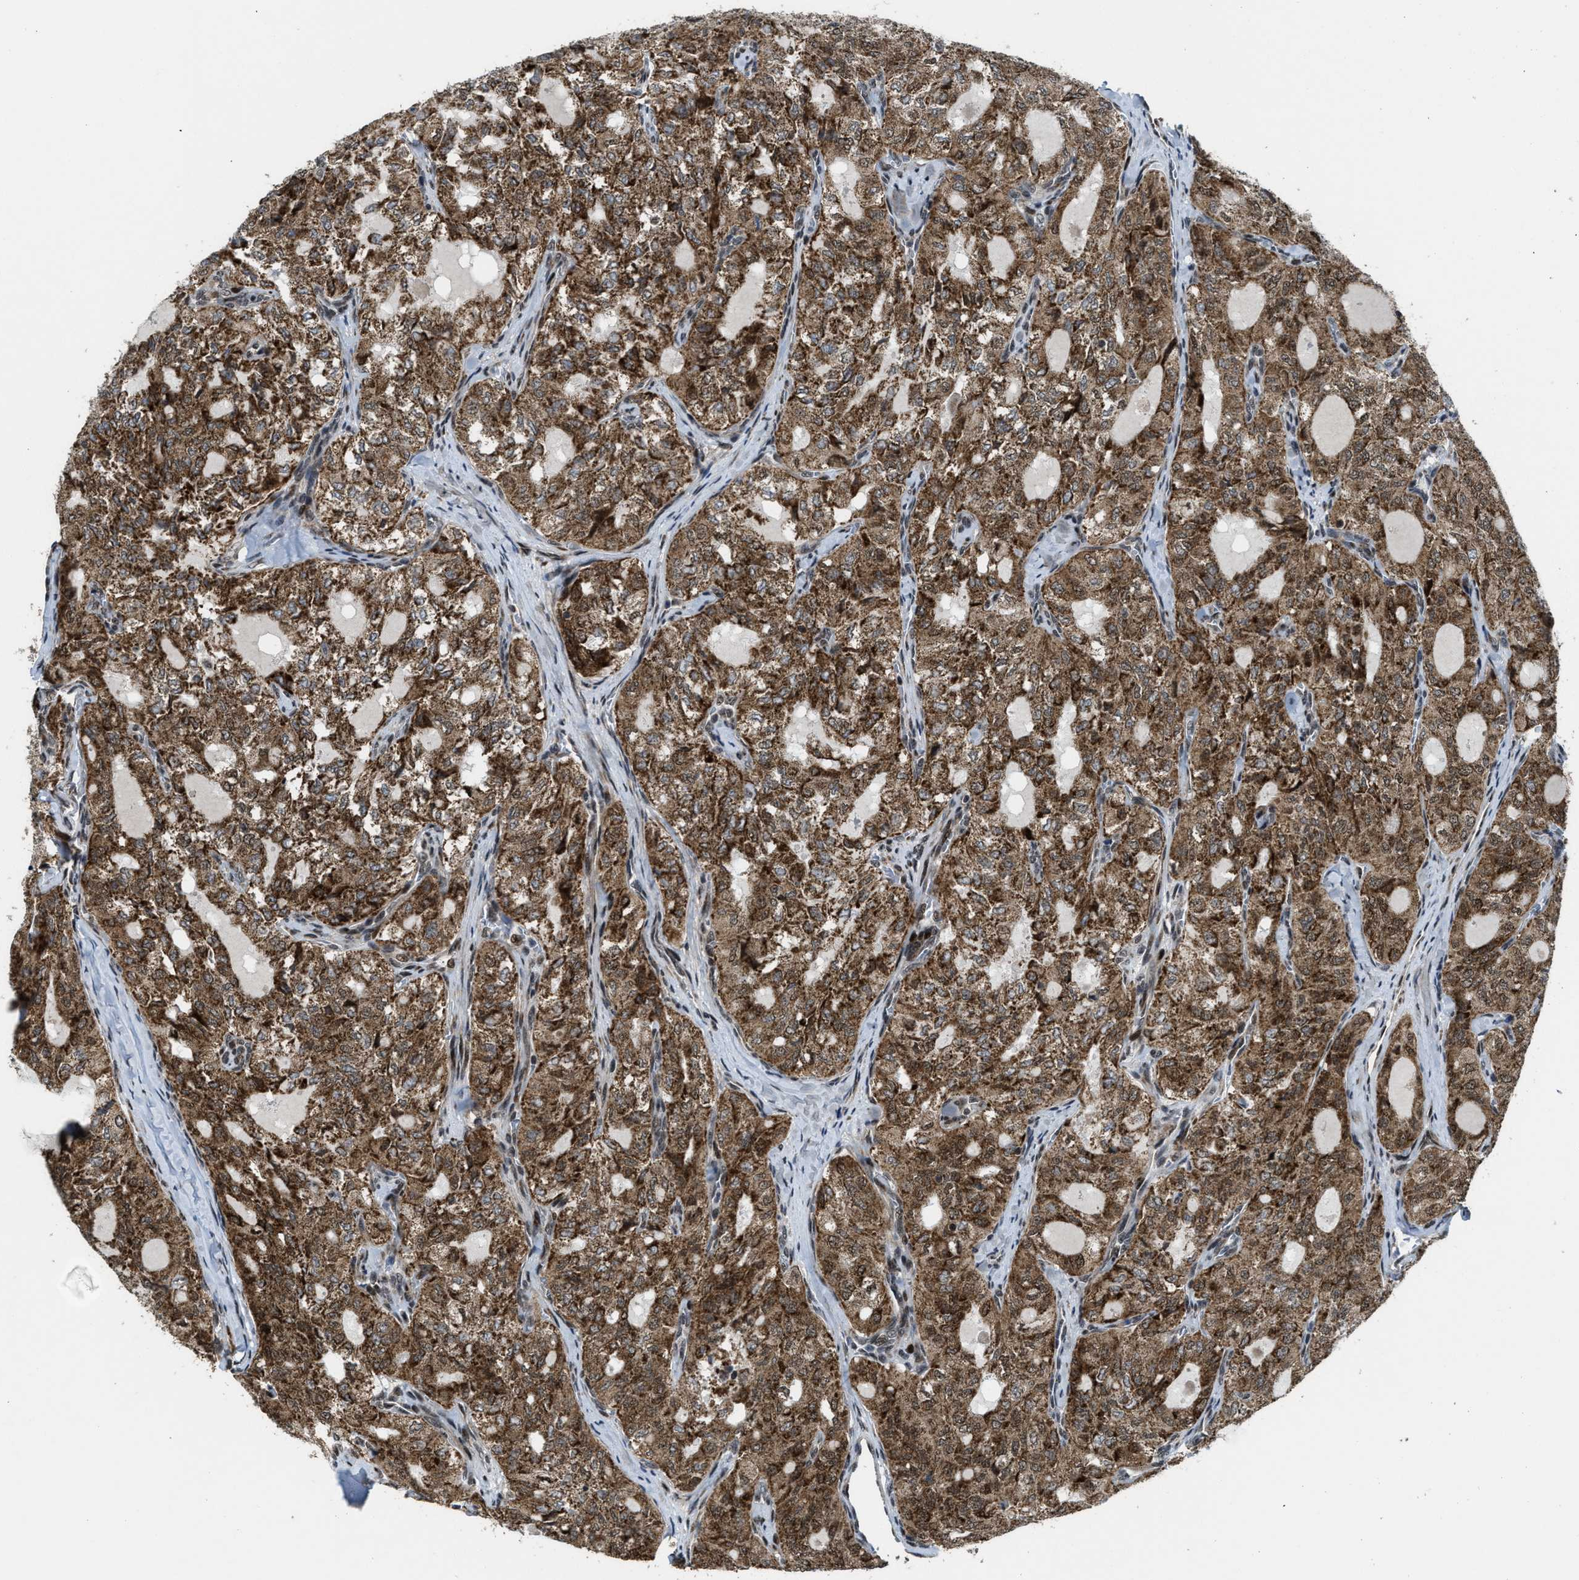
{"staining": {"intensity": "moderate", "quantity": ">75%", "location": "cytoplasmic/membranous"}, "tissue": "thyroid cancer", "cell_type": "Tumor cells", "image_type": "cancer", "snomed": [{"axis": "morphology", "description": "Follicular adenoma carcinoma, NOS"}, {"axis": "topography", "description": "Thyroid gland"}], "caption": "Thyroid cancer (follicular adenoma carcinoma) stained with a brown dye shows moderate cytoplasmic/membranous positive positivity in approximately >75% of tumor cells.", "gene": "ZNF250", "patient": {"sex": "male", "age": 75}}